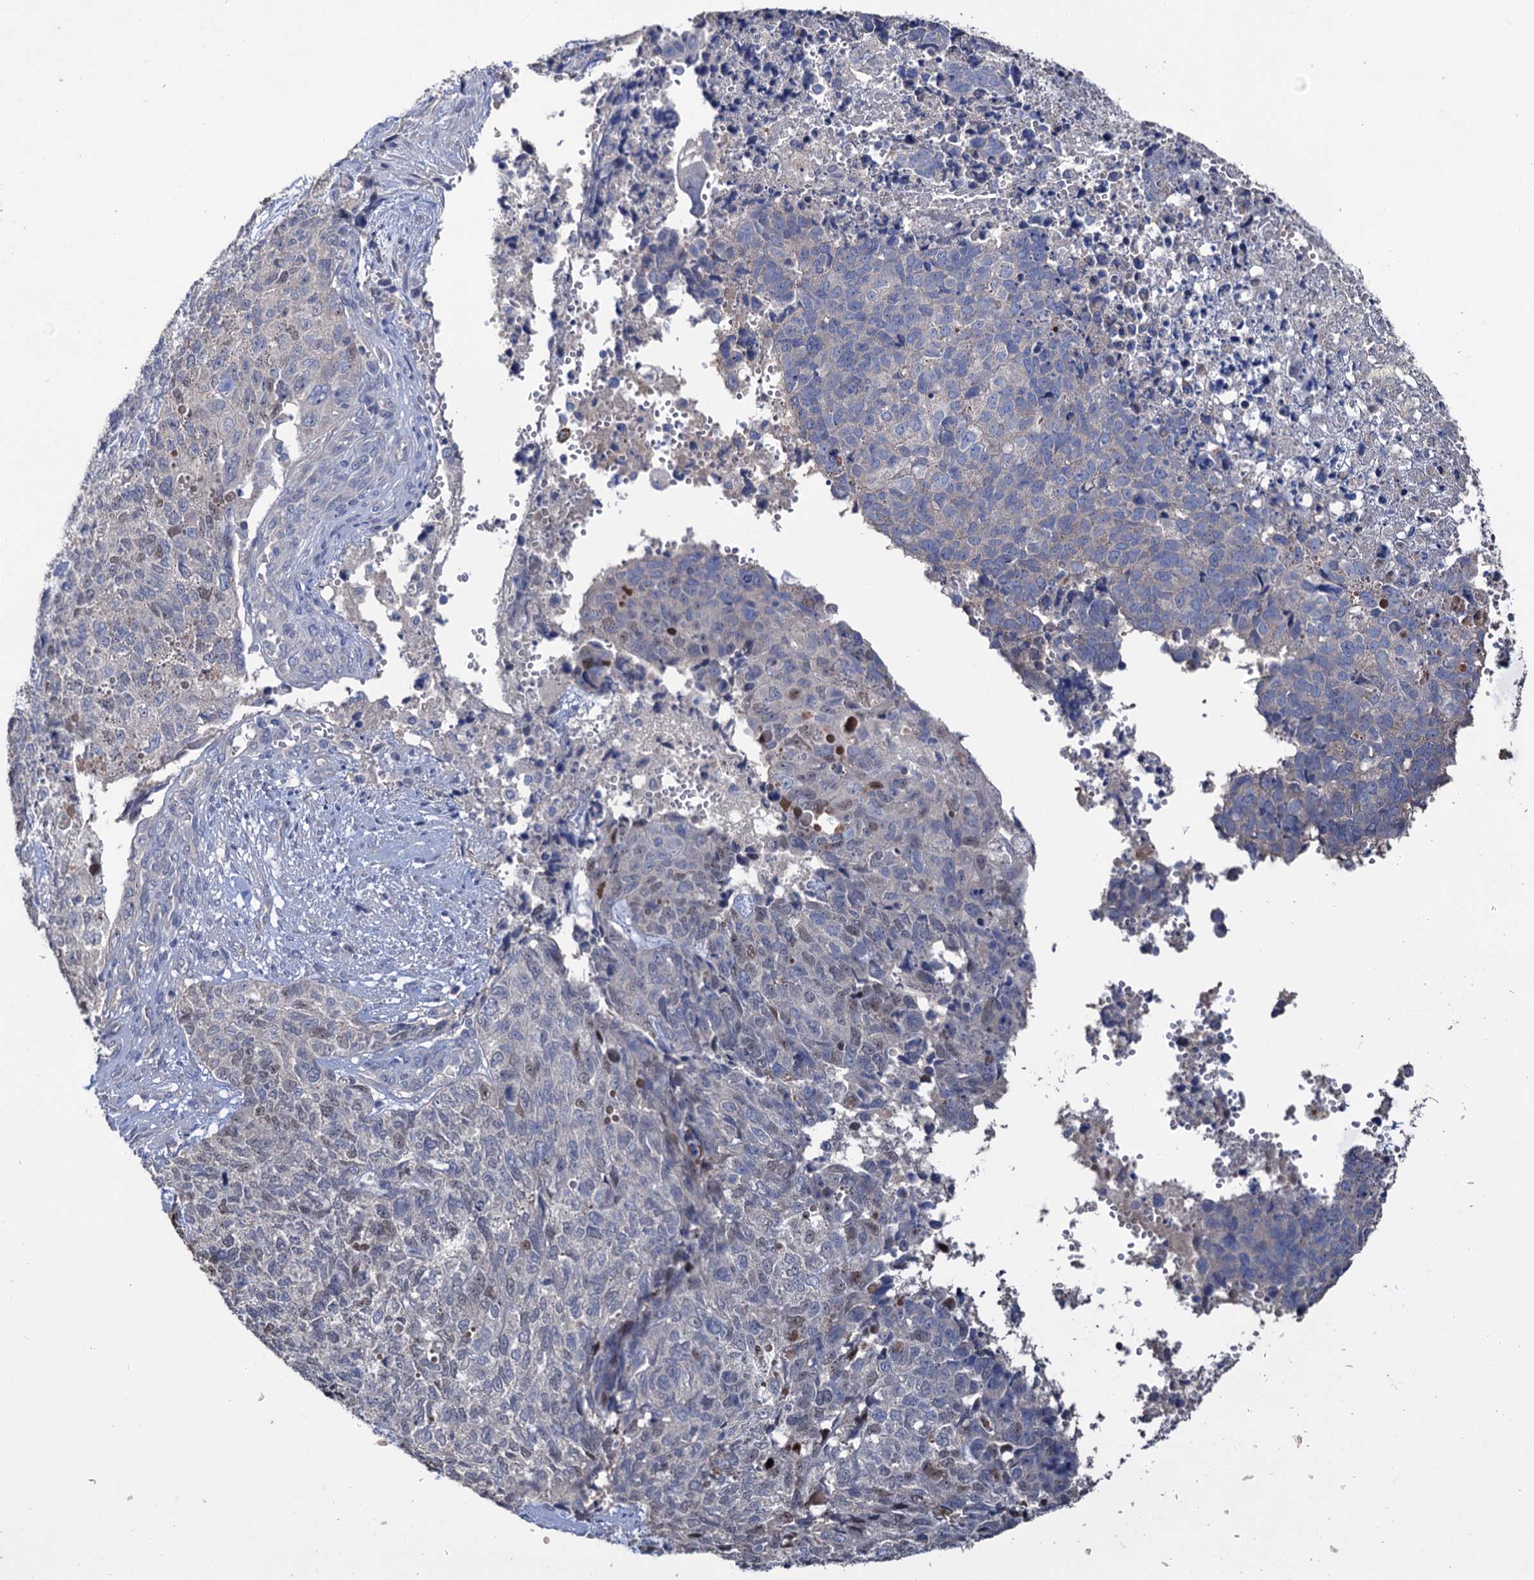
{"staining": {"intensity": "negative", "quantity": "none", "location": "none"}, "tissue": "cervical cancer", "cell_type": "Tumor cells", "image_type": "cancer", "snomed": [{"axis": "morphology", "description": "Squamous cell carcinoma, NOS"}, {"axis": "topography", "description": "Cervix"}], "caption": "This is an IHC image of human cervical squamous cell carcinoma. There is no positivity in tumor cells.", "gene": "EPB41L5", "patient": {"sex": "female", "age": 63}}